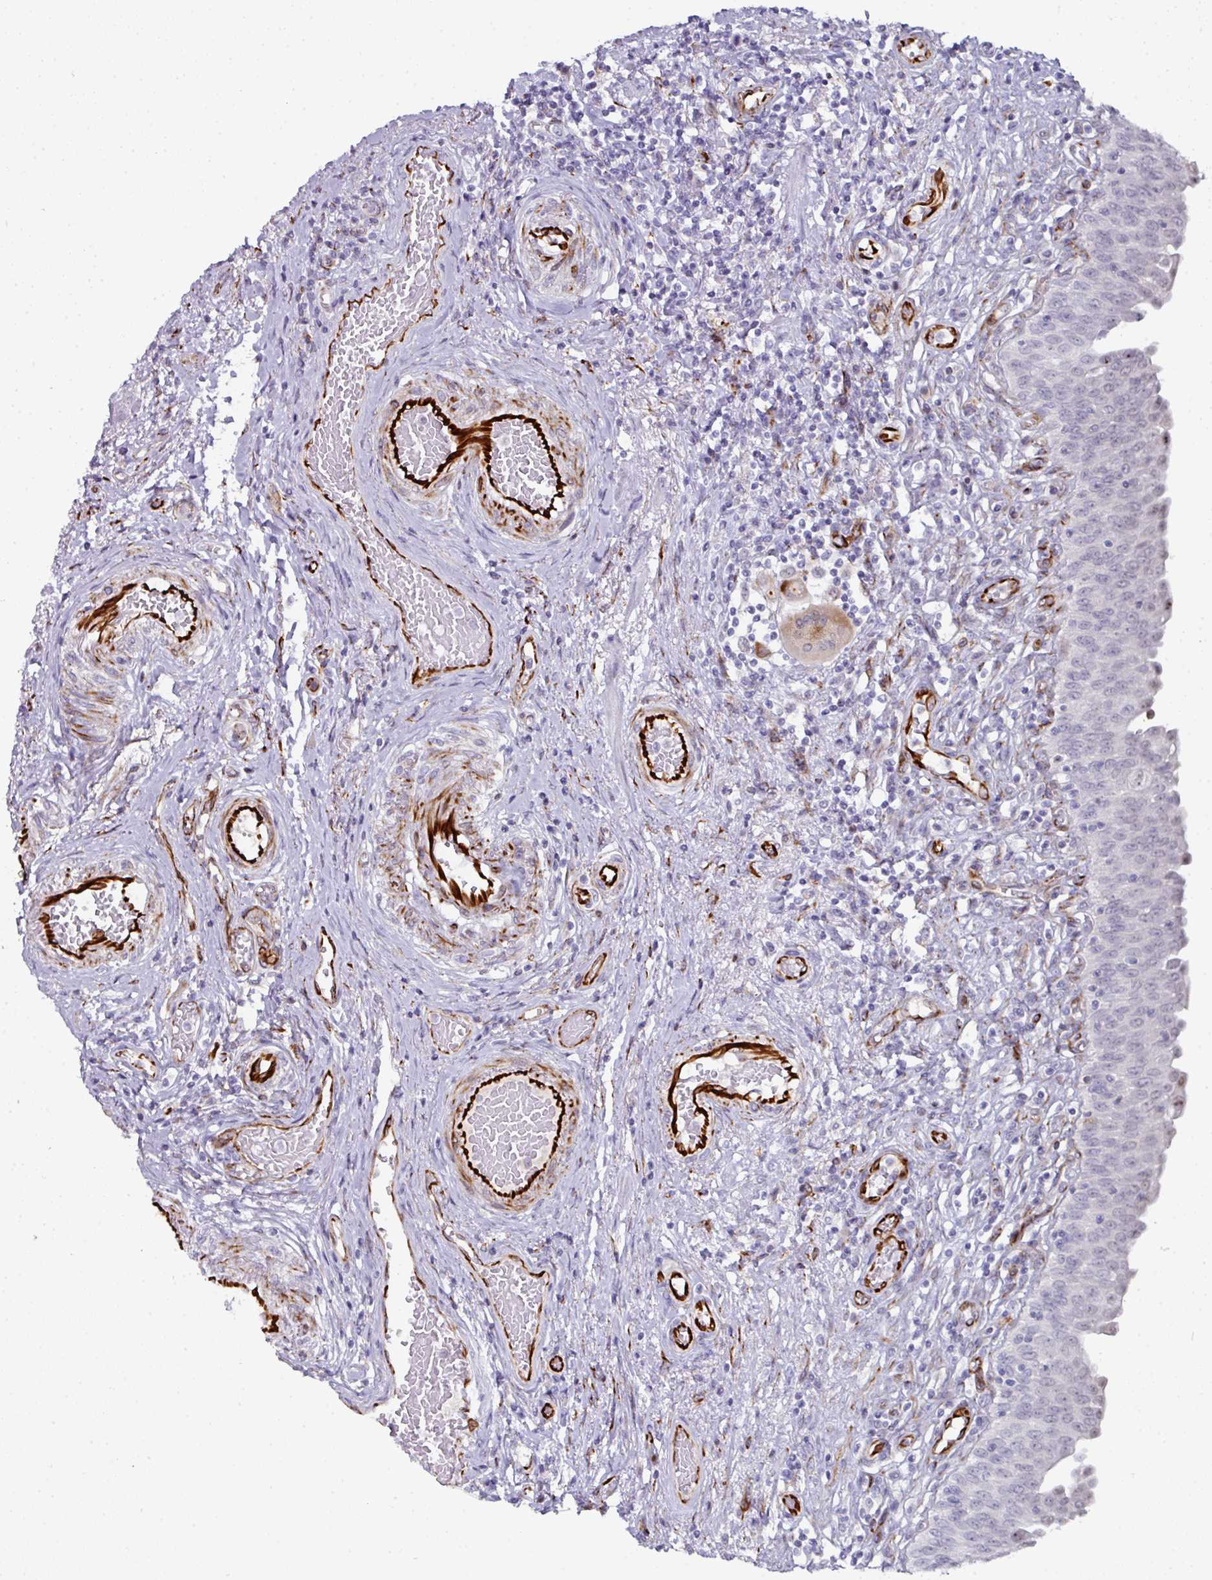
{"staining": {"intensity": "moderate", "quantity": "<25%", "location": "nuclear"}, "tissue": "urinary bladder", "cell_type": "Urothelial cells", "image_type": "normal", "snomed": [{"axis": "morphology", "description": "Normal tissue, NOS"}, {"axis": "topography", "description": "Urinary bladder"}], "caption": "Urothelial cells demonstrate low levels of moderate nuclear positivity in about <25% of cells in unremarkable human urinary bladder.", "gene": "TMPRSS9", "patient": {"sex": "male", "age": 71}}